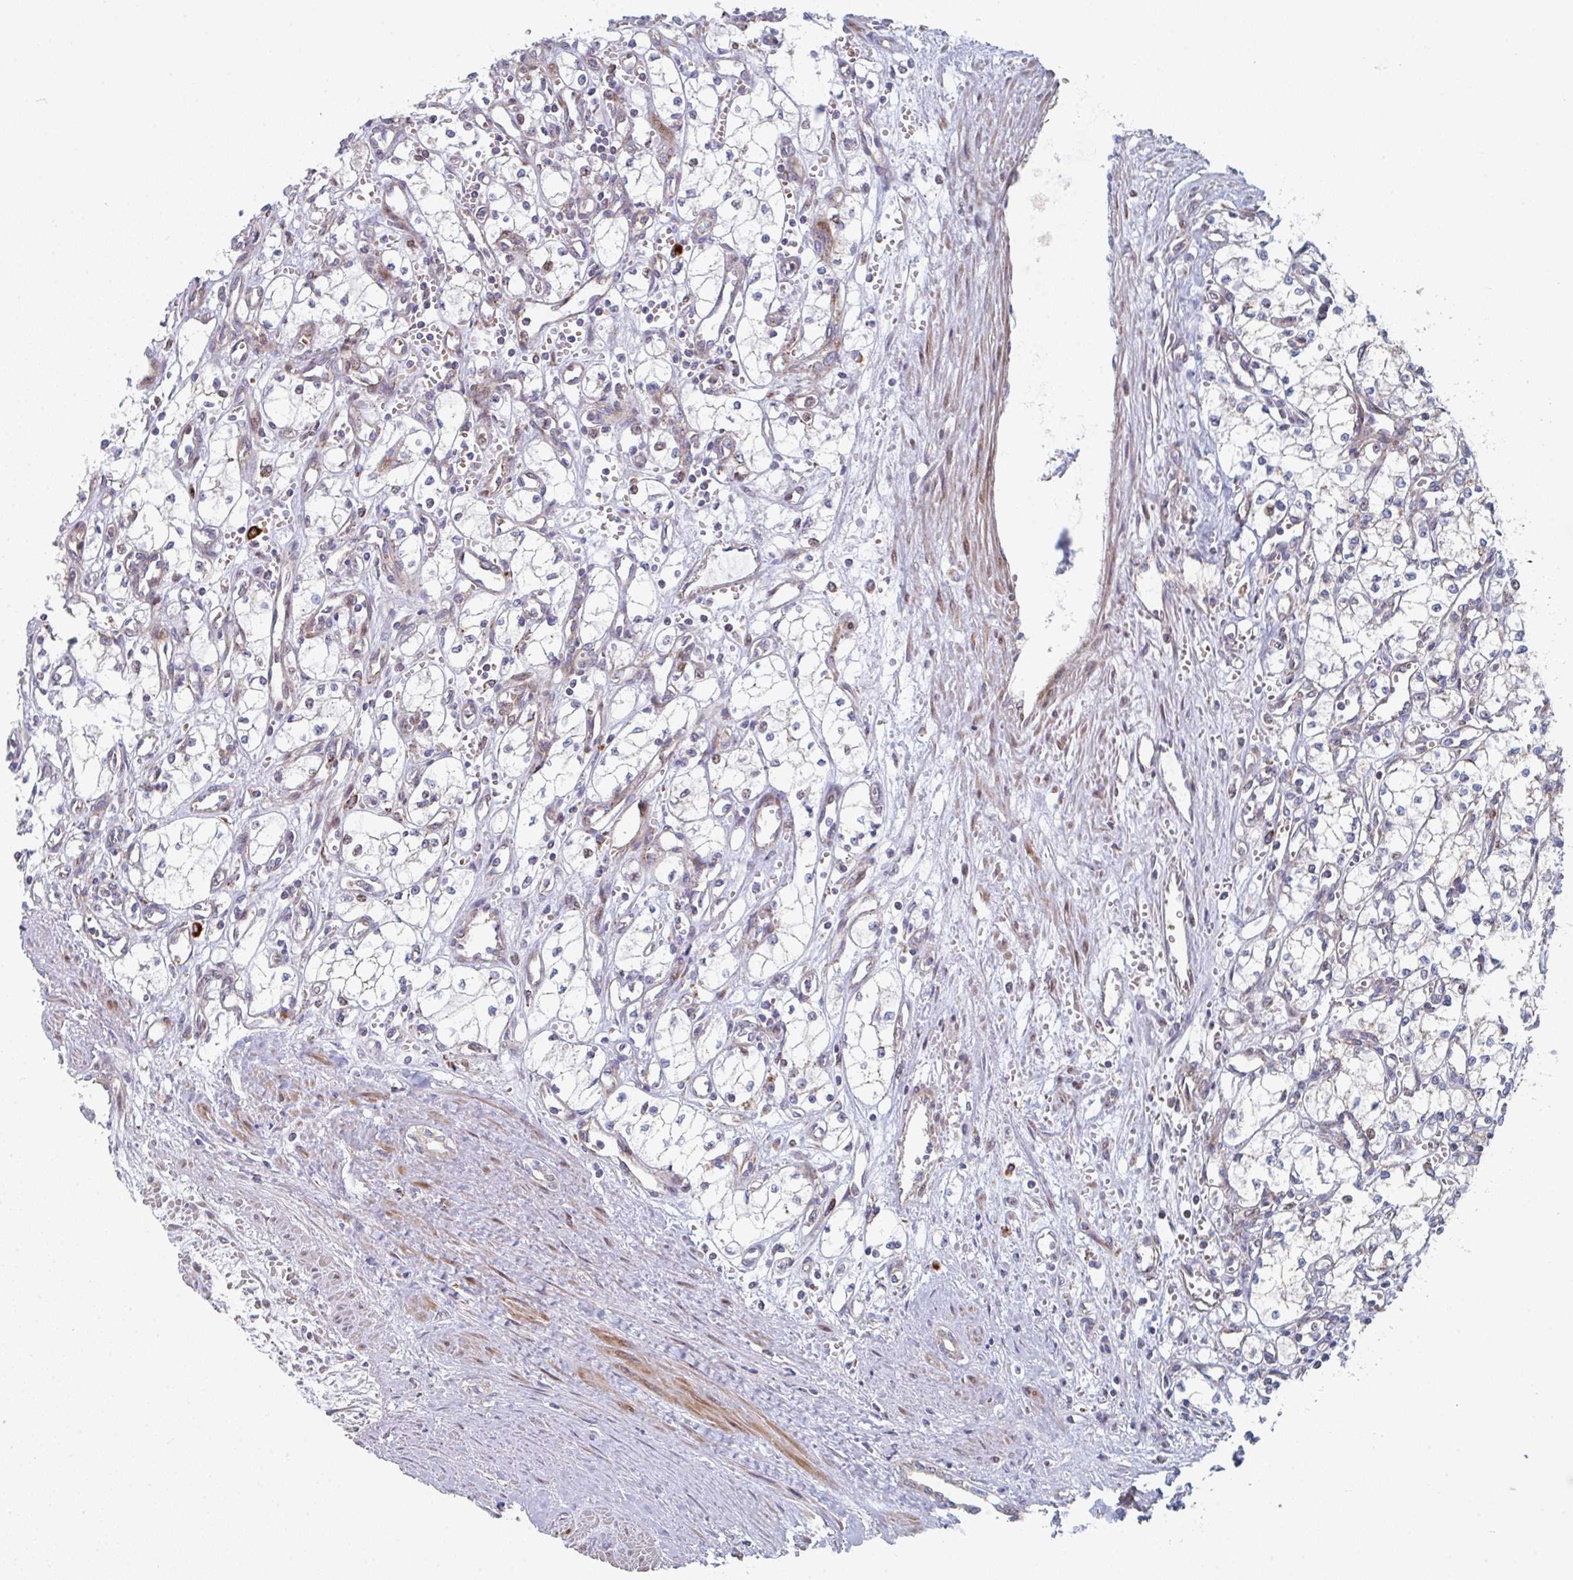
{"staining": {"intensity": "negative", "quantity": "none", "location": "none"}, "tissue": "renal cancer", "cell_type": "Tumor cells", "image_type": "cancer", "snomed": [{"axis": "morphology", "description": "Adenocarcinoma, NOS"}, {"axis": "topography", "description": "Kidney"}], "caption": "This is a micrograph of immunohistochemistry (IHC) staining of renal cancer (adenocarcinoma), which shows no positivity in tumor cells.", "gene": "ZNF644", "patient": {"sex": "male", "age": 59}}